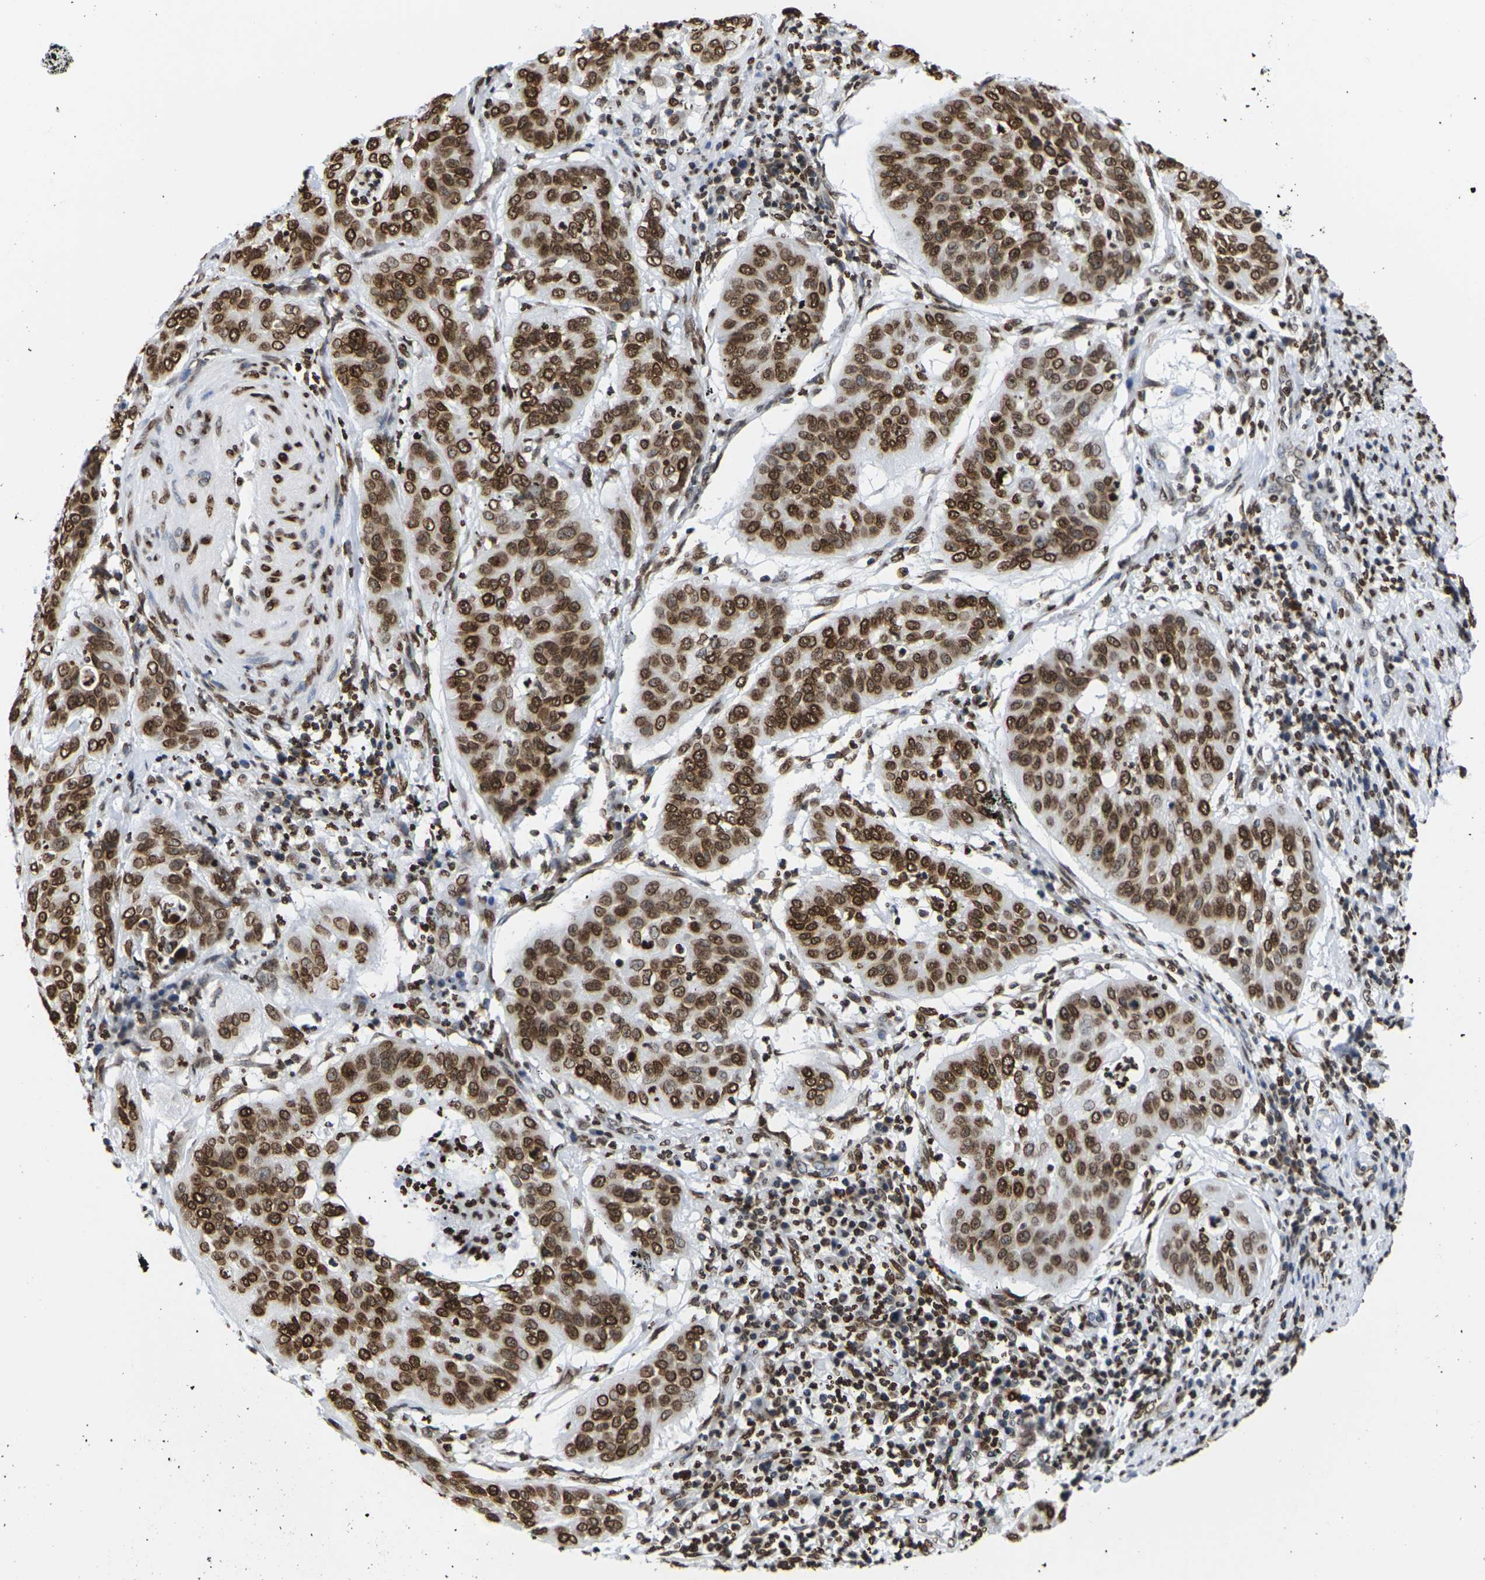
{"staining": {"intensity": "strong", "quantity": ">75%", "location": "cytoplasmic/membranous,nuclear"}, "tissue": "cervical cancer", "cell_type": "Tumor cells", "image_type": "cancer", "snomed": [{"axis": "morphology", "description": "Normal tissue, NOS"}, {"axis": "morphology", "description": "Squamous cell carcinoma, NOS"}, {"axis": "topography", "description": "Cervix"}], "caption": "IHC staining of cervical squamous cell carcinoma, which displays high levels of strong cytoplasmic/membranous and nuclear expression in approximately >75% of tumor cells indicating strong cytoplasmic/membranous and nuclear protein staining. The staining was performed using DAB (brown) for protein detection and nuclei were counterstained in hematoxylin (blue).", "gene": "H2AC21", "patient": {"sex": "female", "age": 39}}